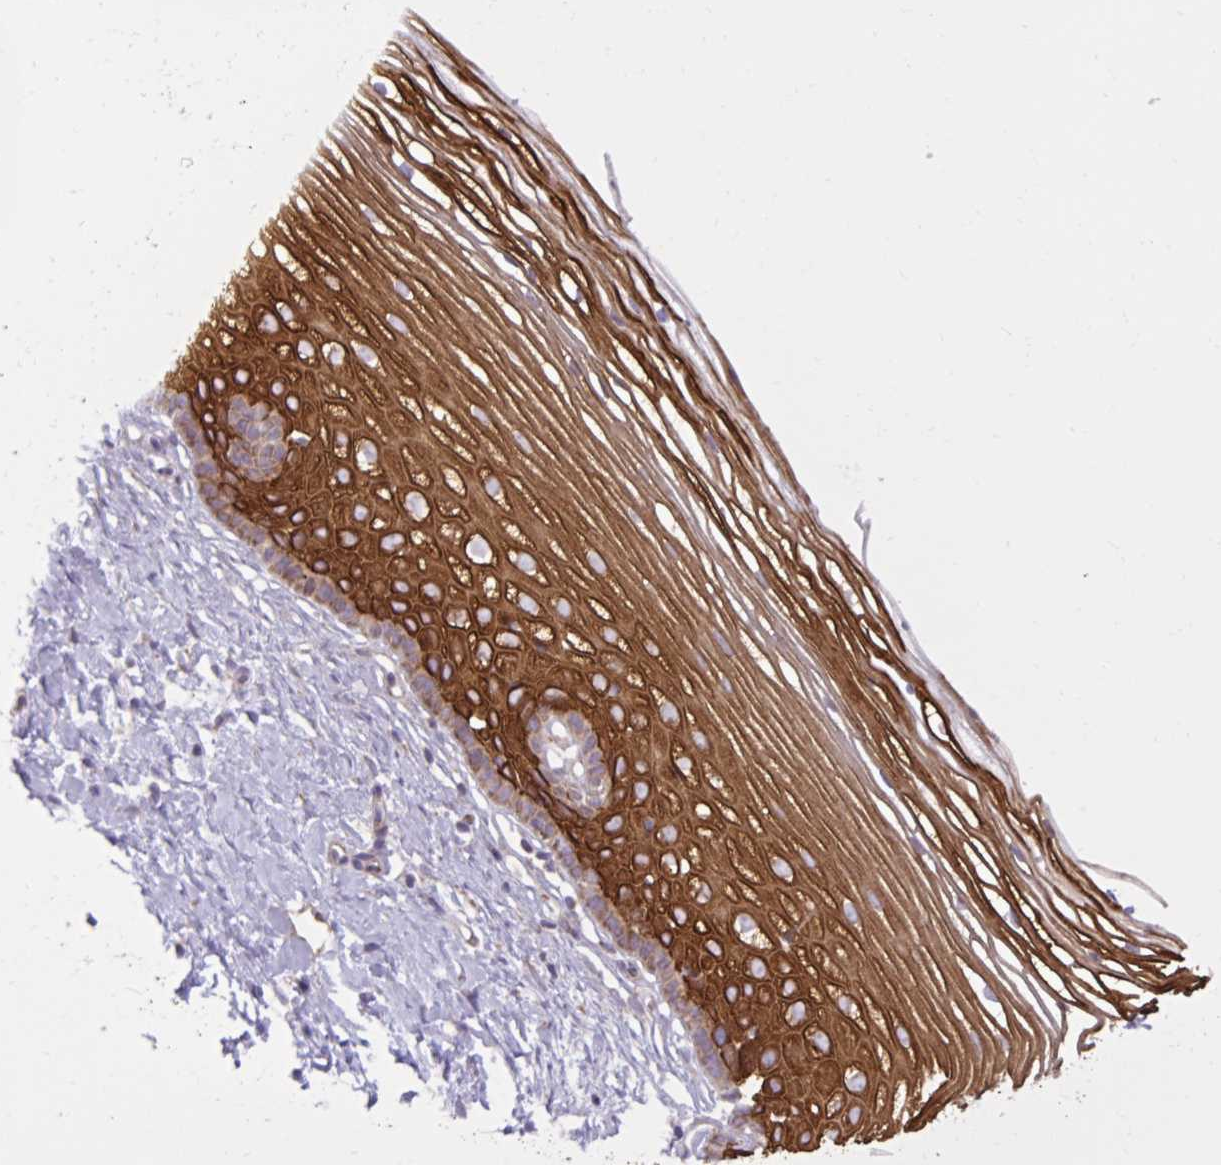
{"staining": {"intensity": "moderate", "quantity": ">75%", "location": "cytoplasmic/membranous"}, "tissue": "cervix", "cell_type": "Glandular cells", "image_type": "normal", "snomed": [{"axis": "morphology", "description": "Normal tissue, NOS"}, {"axis": "topography", "description": "Cervix"}], "caption": "A histopathology image of cervix stained for a protein displays moderate cytoplasmic/membranous brown staining in glandular cells. (DAB (3,3'-diaminobenzidine) IHC, brown staining for protein, blue staining for nuclei).", "gene": "LIMS1", "patient": {"sex": "female", "age": 40}}